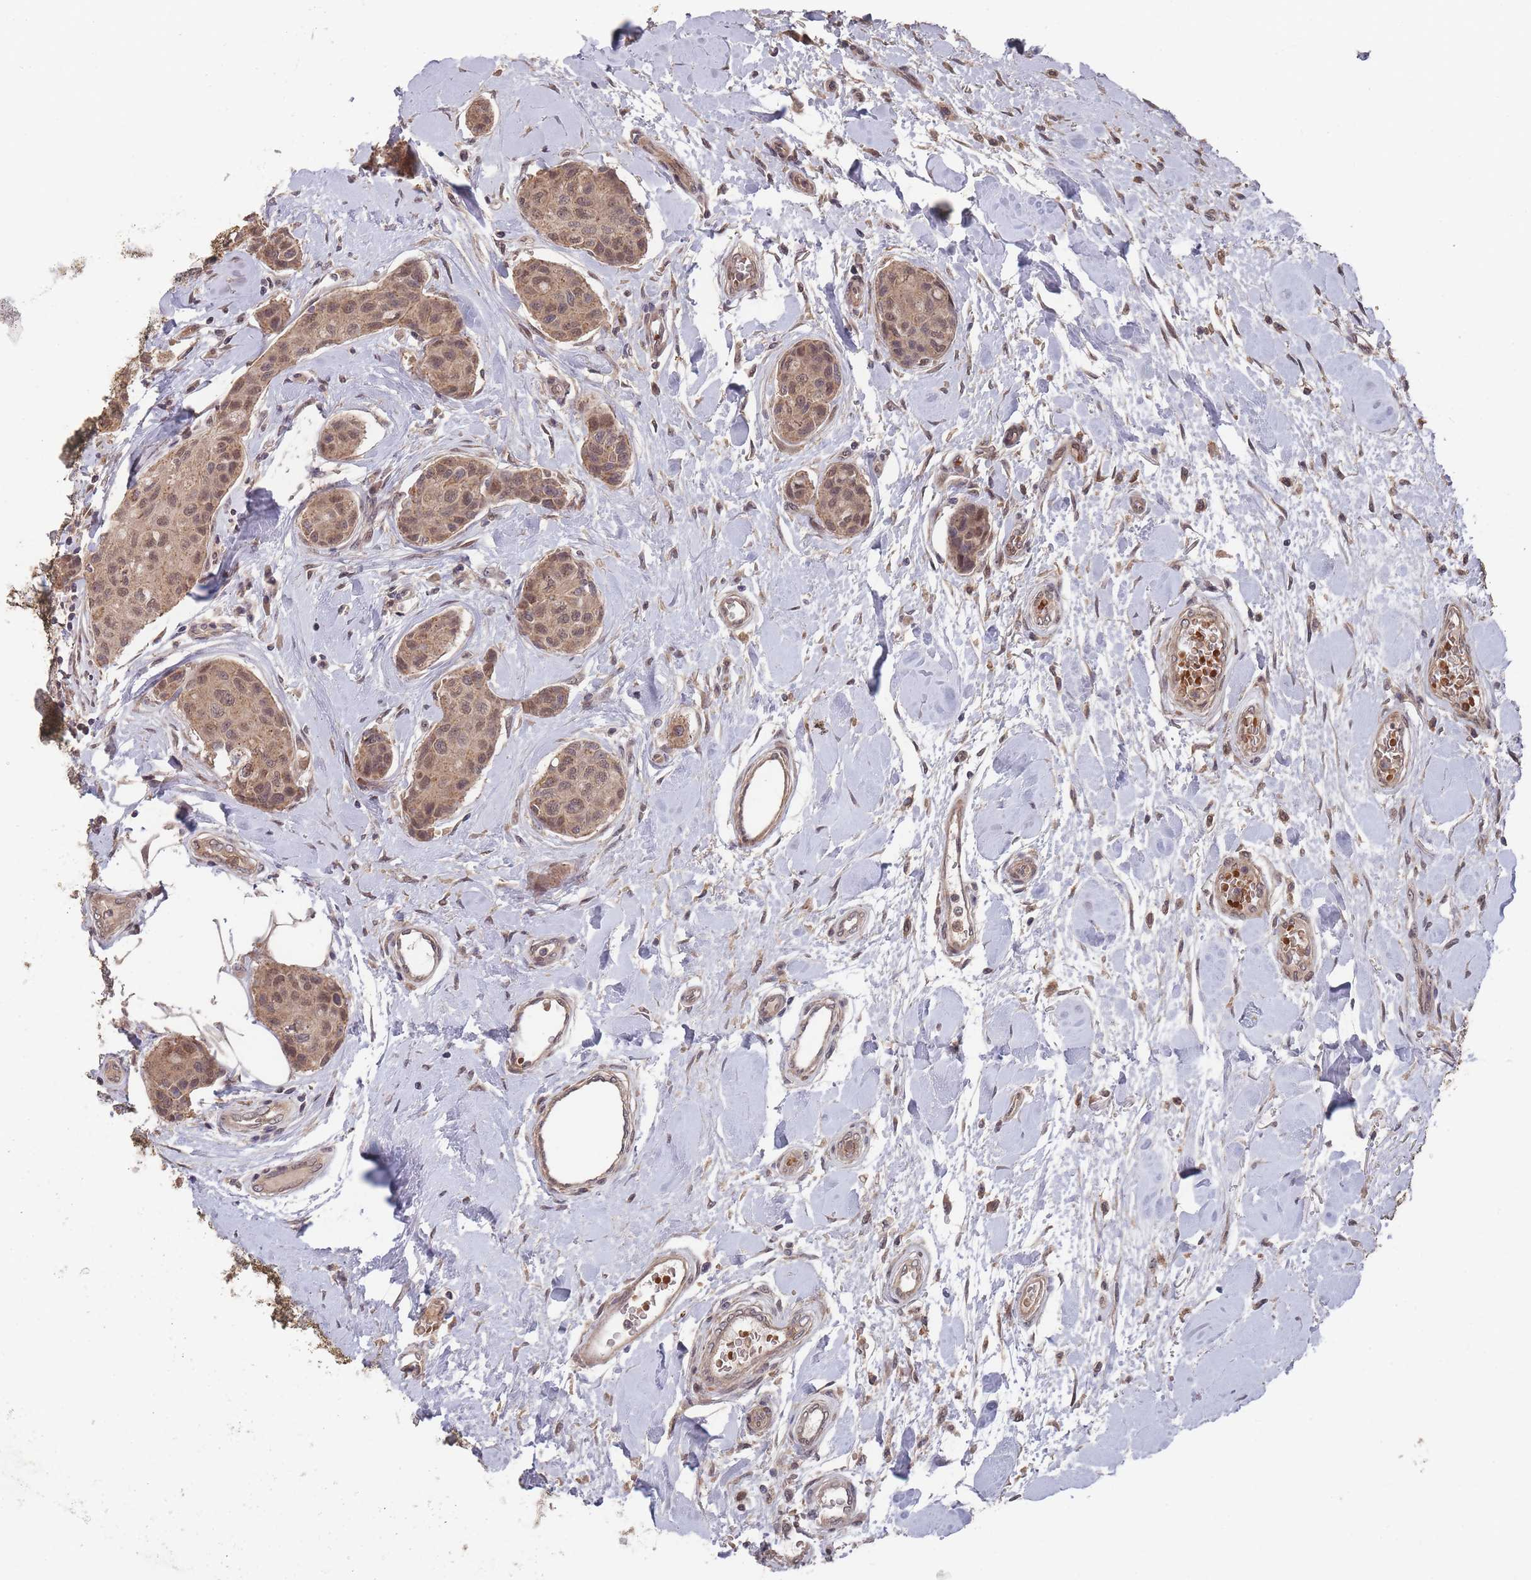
{"staining": {"intensity": "moderate", "quantity": ">75%", "location": "cytoplasmic/membranous,nuclear"}, "tissue": "breast cancer", "cell_type": "Tumor cells", "image_type": "cancer", "snomed": [{"axis": "morphology", "description": "Duct carcinoma"}, {"axis": "topography", "description": "Breast"}, {"axis": "topography", "description": "Lymph node"}], "caption": "Human intraductal carcinoma (breast) stained with a brown dye shows moderate cytoplasmic/membranous and nuclear positive expression in approximately >75% of tumor cells.", "gene": "SF3B1", "patient": {"sex": "female", "age": 80}}